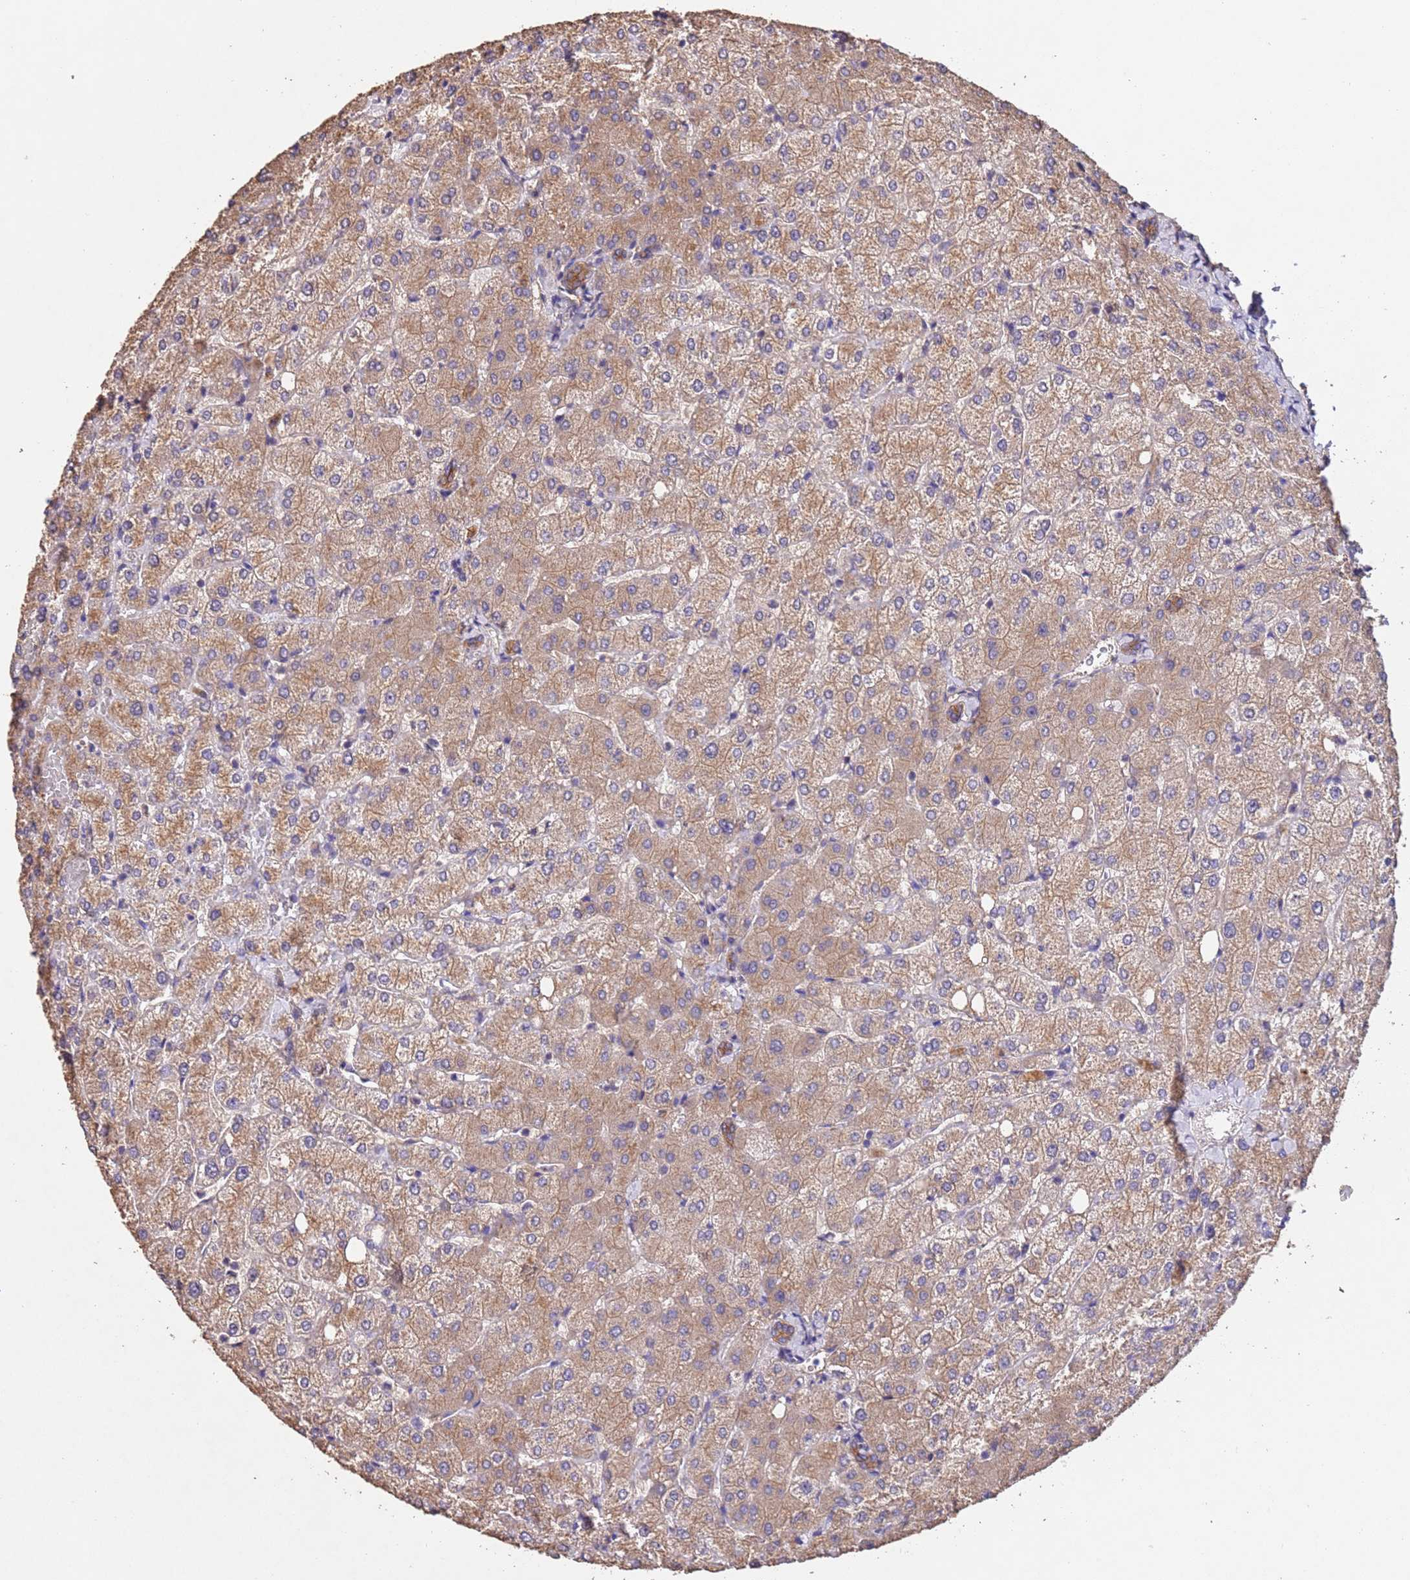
{"staining": {"intensity": "moderate", "quantity": ">75%", "location": "cytoplasmic/membranous"}, "tissue": "liver", "cell_type": "Cholangiocytes", "image_type": "normal", "snomed": [{"axis": "morphology", "description": "Normal tissue, NOS"}, {"axis": "topography", "description": "Liver"}], "caption": "Liver stained with DAB (3,3'-diaminobenzidine) immunohistochemistry (IHC) exhibits medium levels of moderate cytoplasmic/membranous staining in about >75% of cholangiocytes.", "gene": "MTX3", "patient": {"sex": "female", "age": 54}}